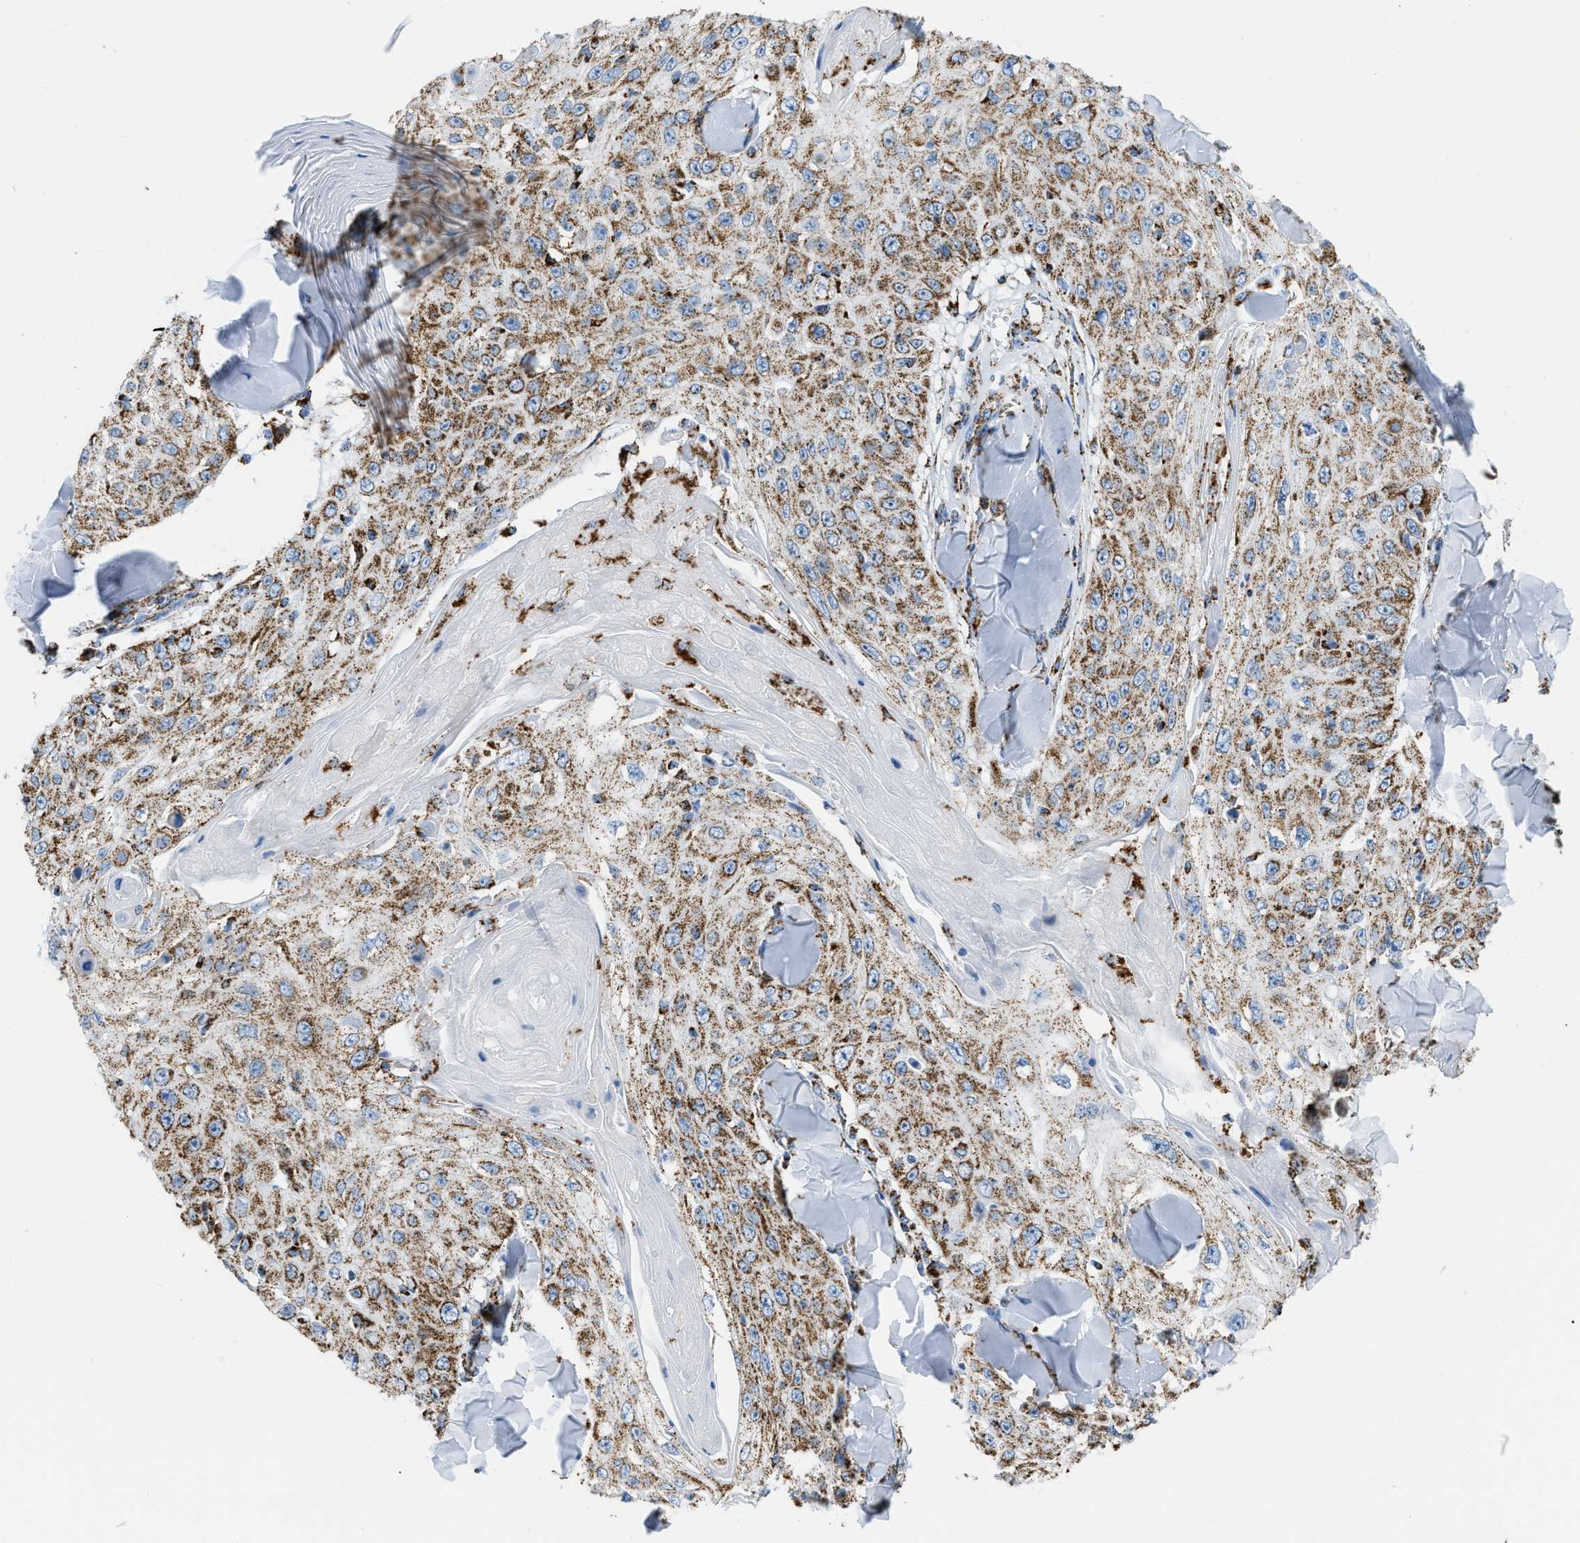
{"staining": {"intensity": "moderate", "quantity": ">75%", "location": "cytoplasmic/membranous"}, "tissue": "skin cancer", "cell_type": "Tumor cells", "image_type": "cancer", "snomed": [{"axis": "morphology", "description": "Squamous cell carcinoma, NOS"}, {"axis": "topography", "description": "Skin"}], "caption": "A medium amount of moderate cytoplasmic/membranous positivity is seen in about >75% of tumor cells in skin cancer (squamous cell carcinoma) tissue.", "gene": "ETFB", "patient": {"sex": "male", "age": 86}}